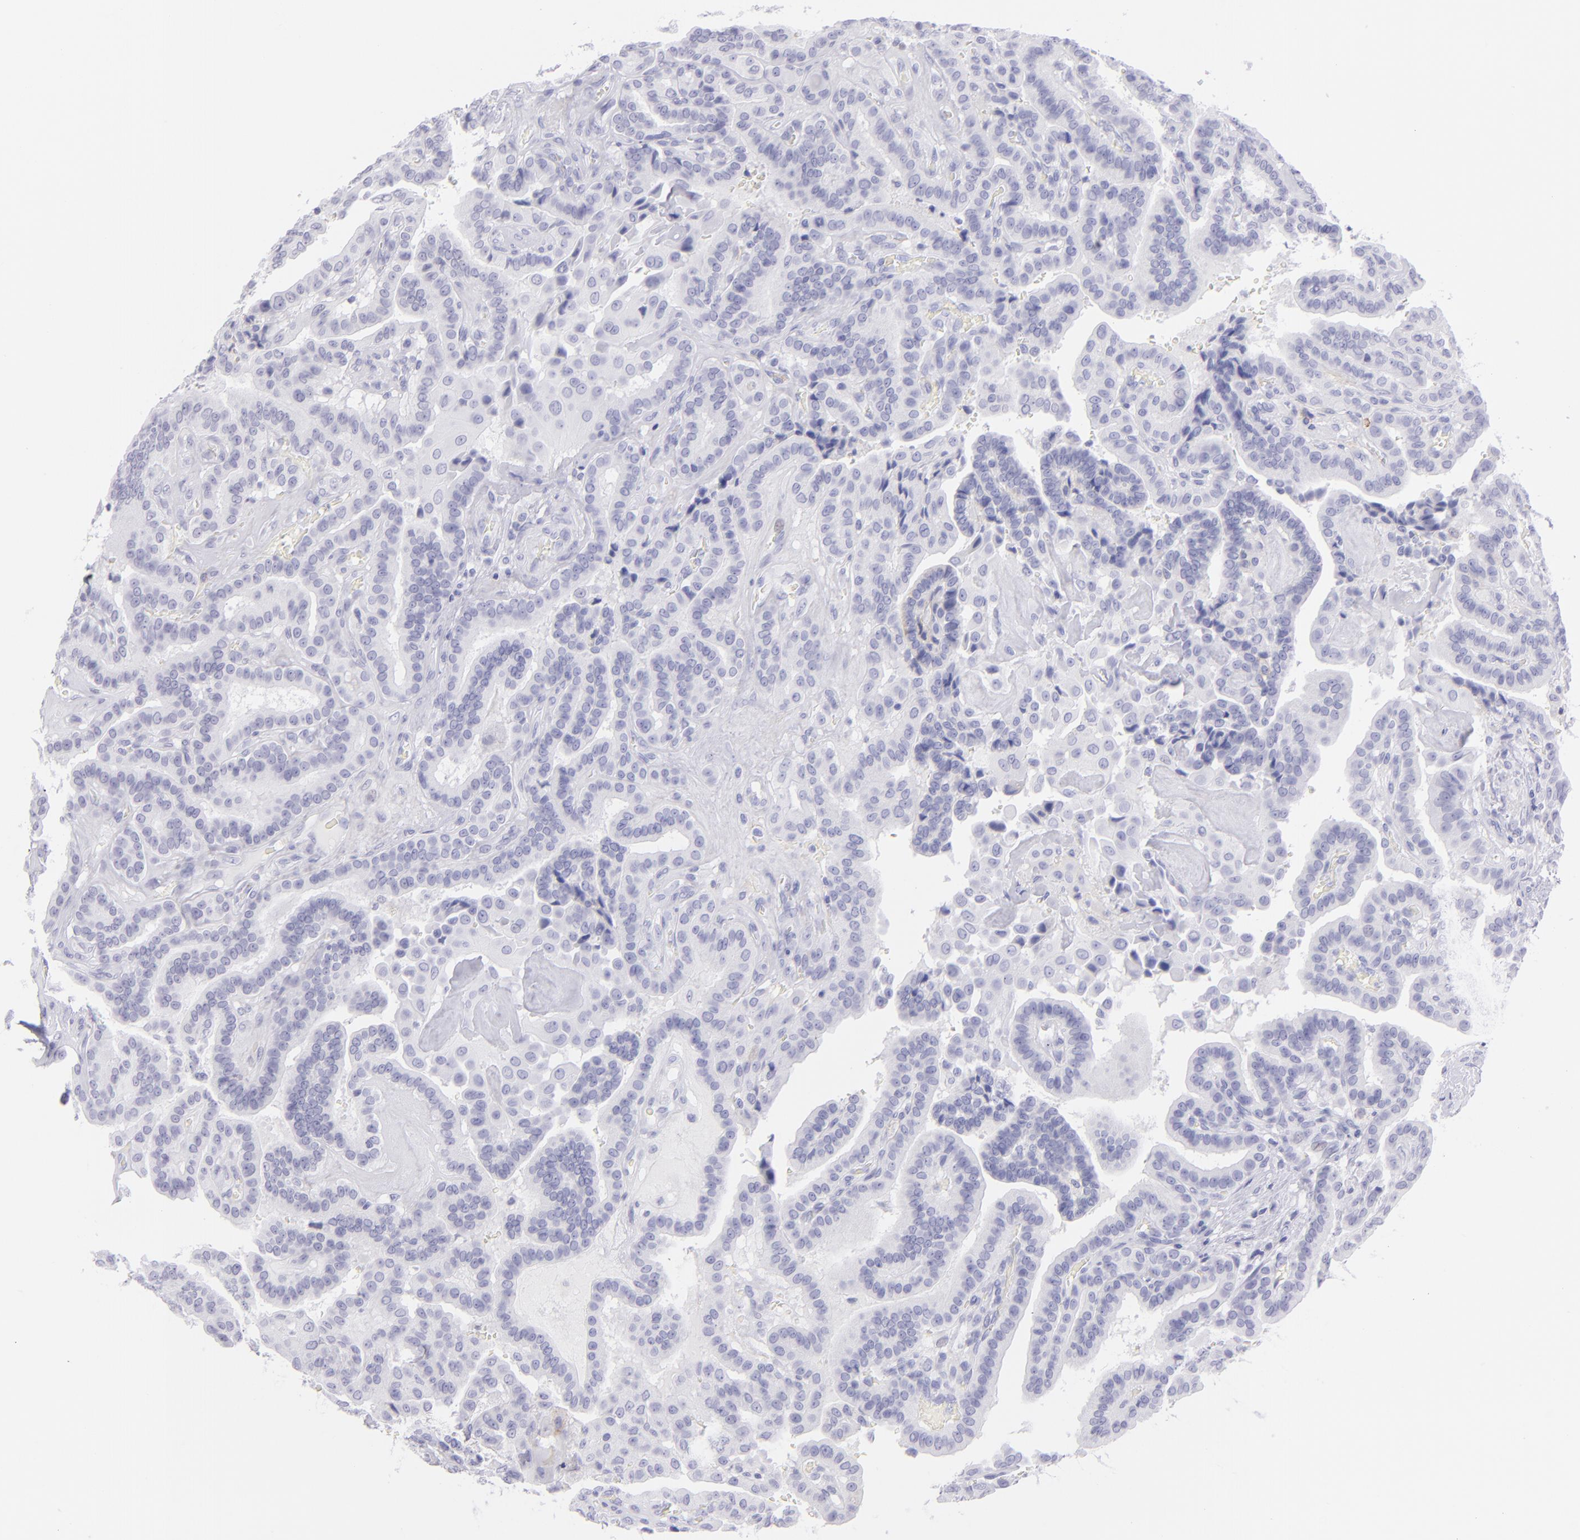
{"staining": {"intensity": "negative", "quantity": "none", "location": "none"}, "tissue": "thyroid cancer", "cell_type": "Tumor cells", "image_type": "cancer", "snomed": [{"axis": "morphology", "description": "Papillary adenocarcinoma, NOS"}, {"axis": "topography", "description": "Thyroid gland"}], "caption": "Micrograph shows no significant protein staining in tumor cells of papillary adenocarcinoma (thyroid).", "gene": "CD72", "patient": {"sex": "male", "age": 87}}